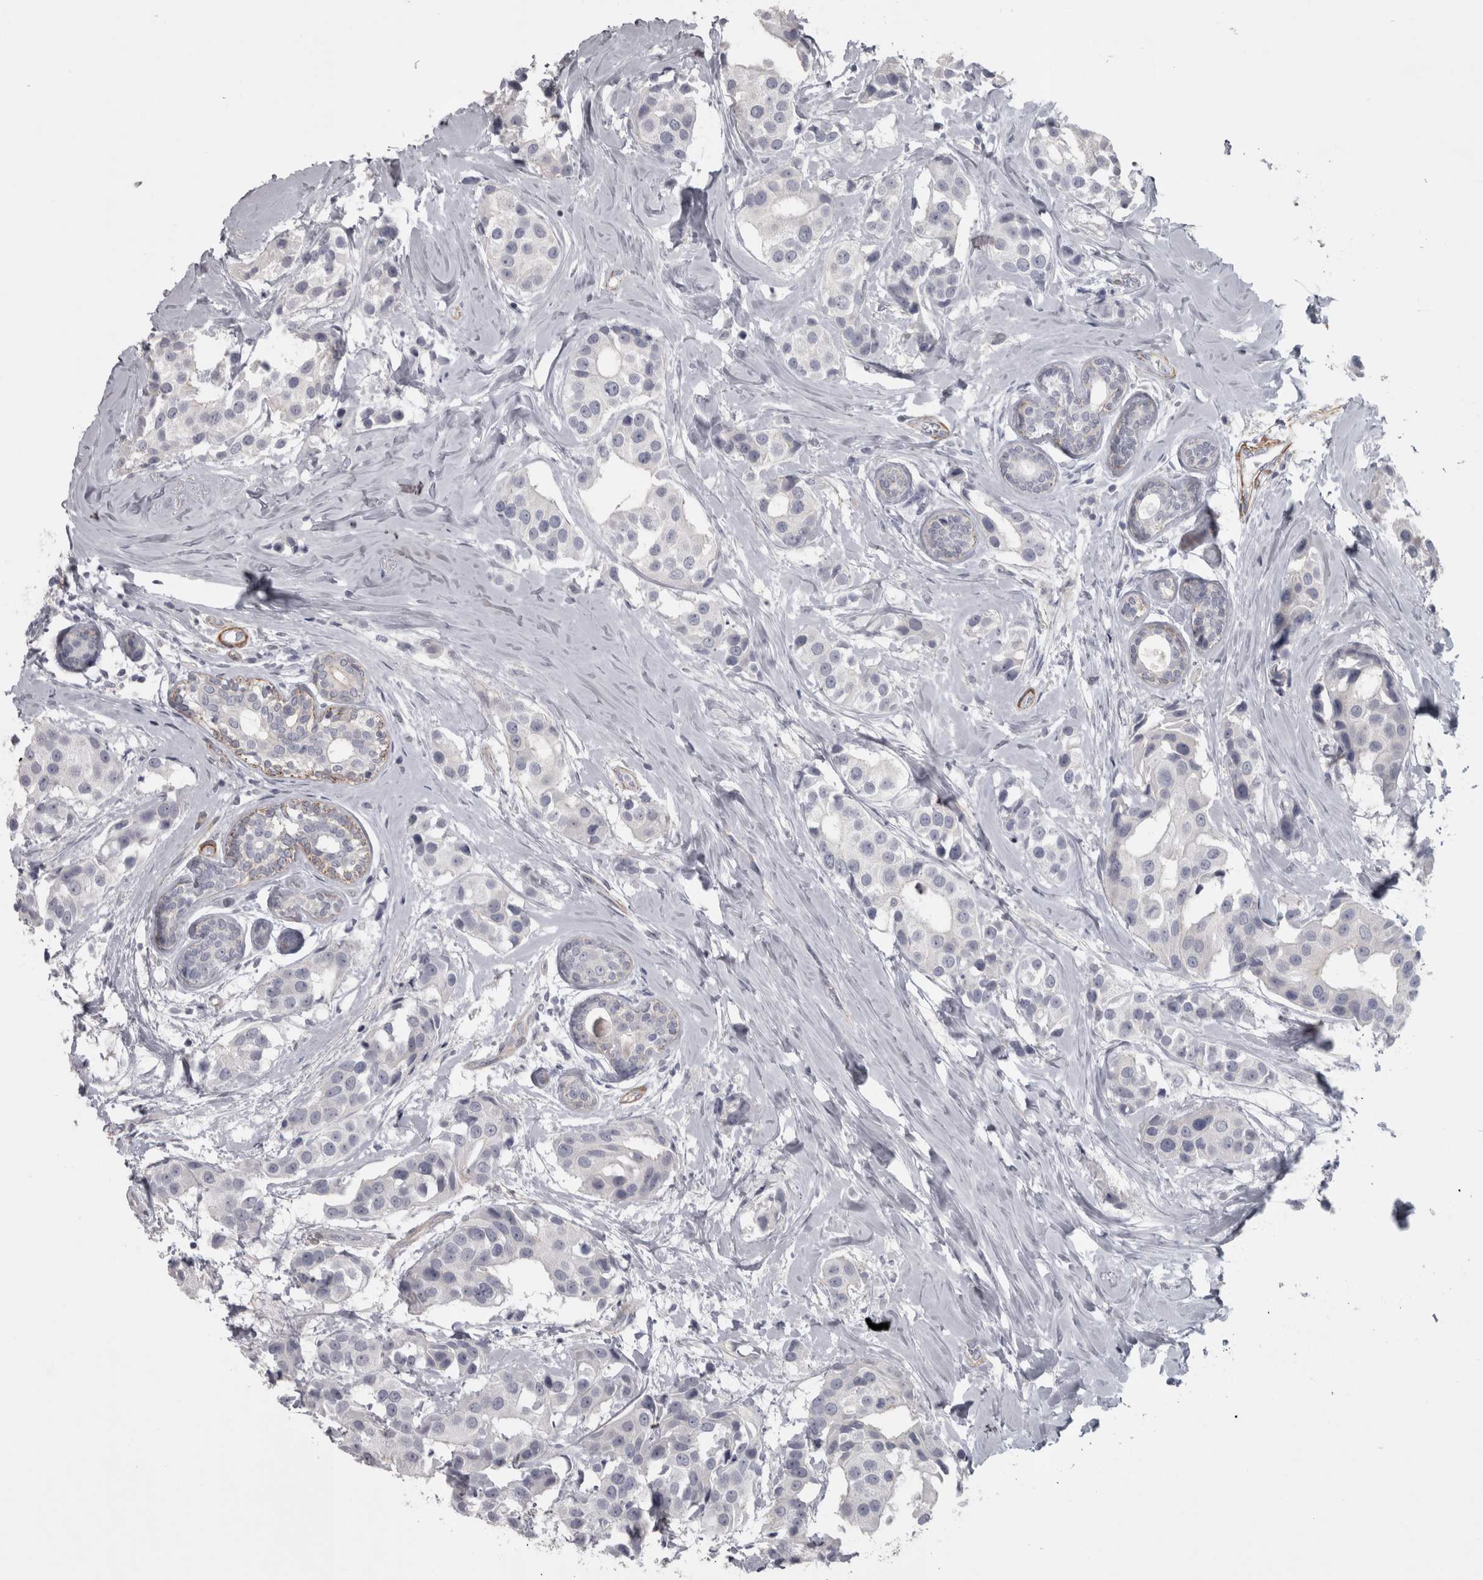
{"staining": {"intensity": "negative", "quantity": "none", "location": "none"}, "tissue": "breast cancer", "cell_type": "Tumor cells", "image_type": "cancer", "snomed": [{"axis": "morphology", "description": "Normal tissue, NOS"}, {"axis": "morphology", "description": "Duct carcinoma"}, {"axis": "topography", "description": "Breast"}], "caption": "IHC of invasive ductal carcinoma (breast) exhibits no positivity in tumor cells.", "gene": "PPP1R12B", "patient": {"sex": "female", "age": 39}}